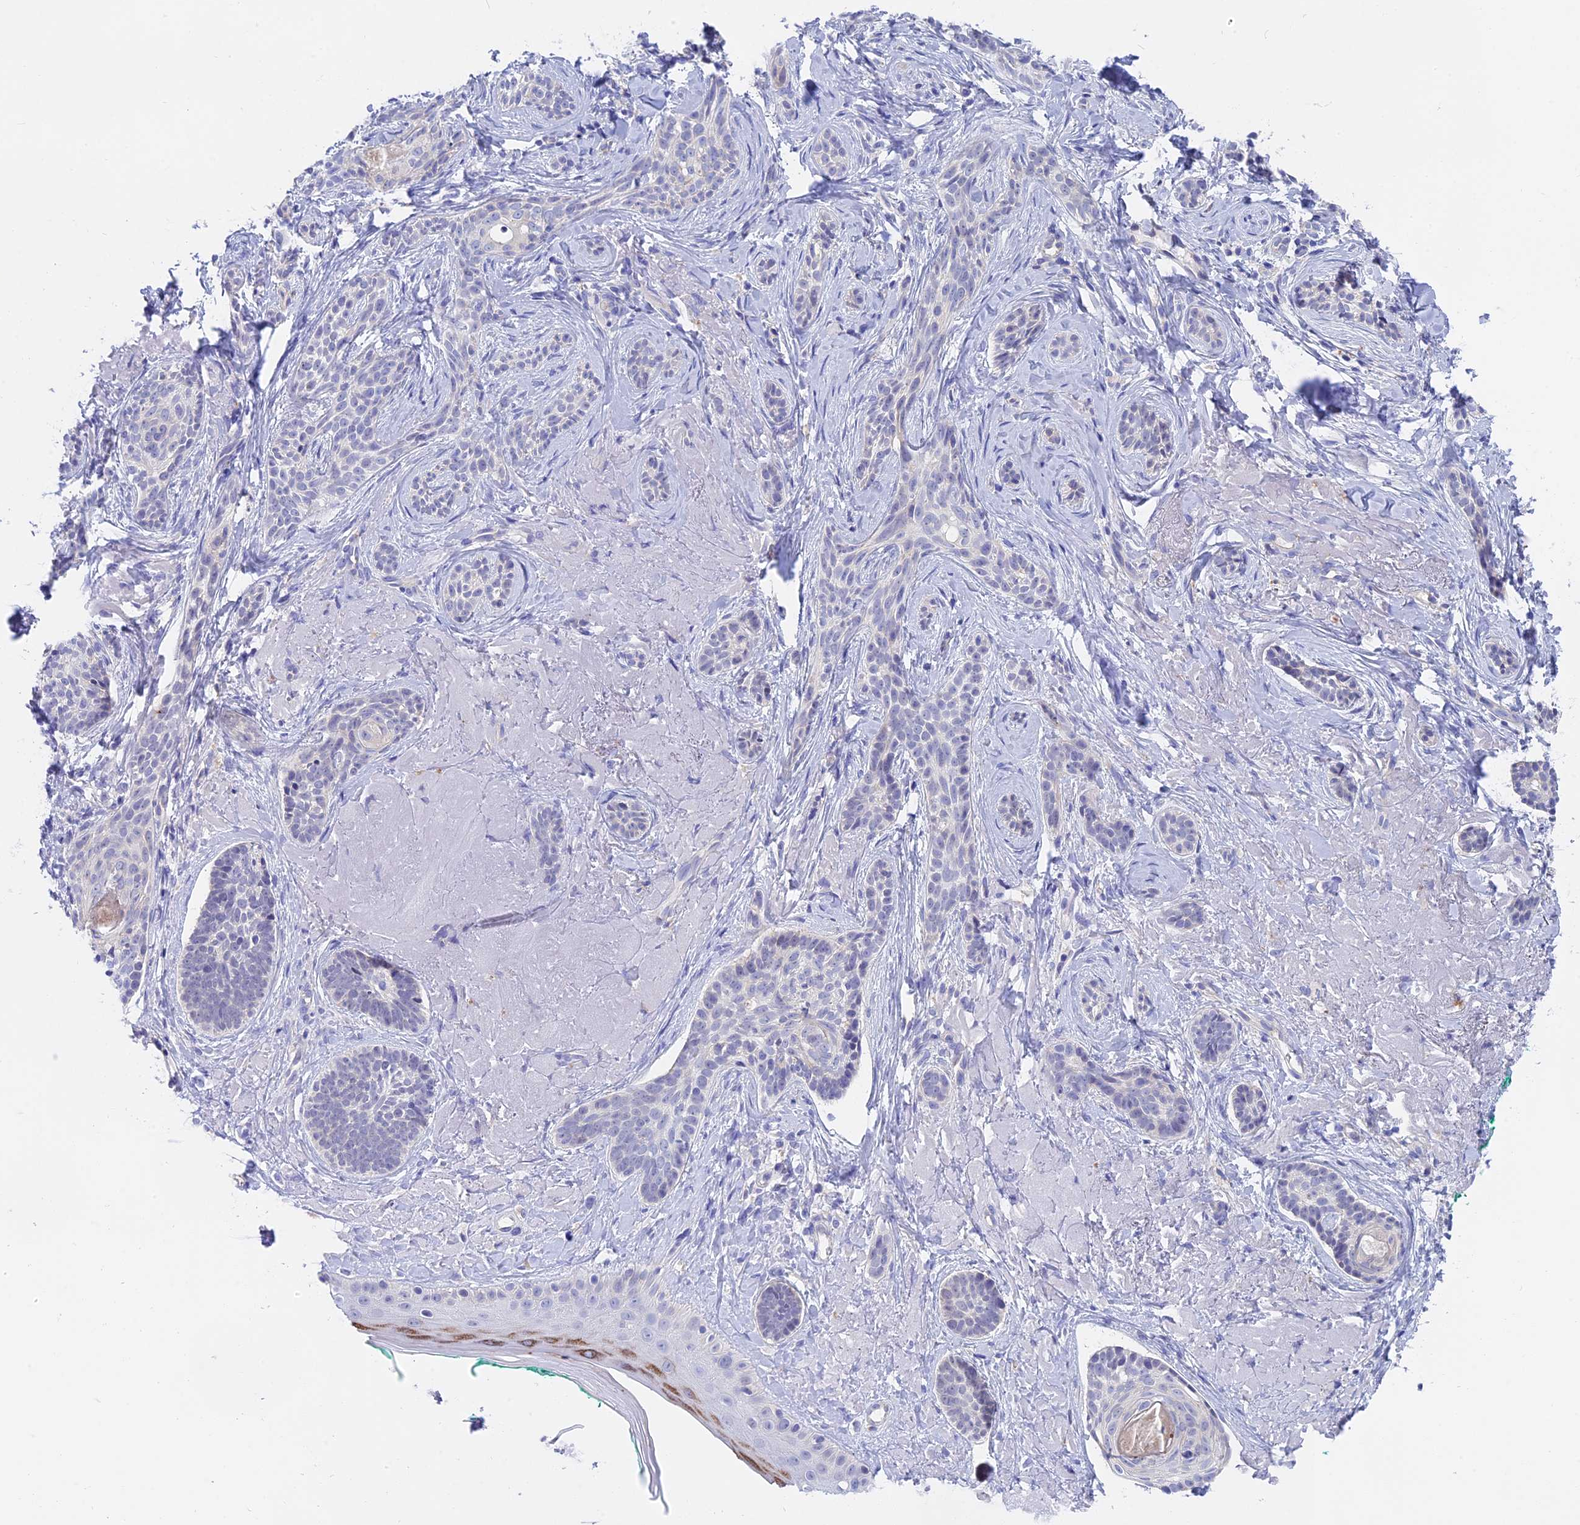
{"staining": {"intensity": "negative", "quantity": "none", "location": "none"}, "tissue": "skin cancer", "cell_type": "Tumor cells", "image_type": "cancer", "snomed": [{"axis": "morphology", "description": "Basal cell carcinoma"}, {"axis": "topography", "description": "Skin"}], "caption": "IHC photomicrograph of neoplastic tissue: human skin cancer stained with DAB demonstrates no significant protein staining in tumor cells.", "gene": "GLB1L", "patient": {"sex": "male", "age": 71}}